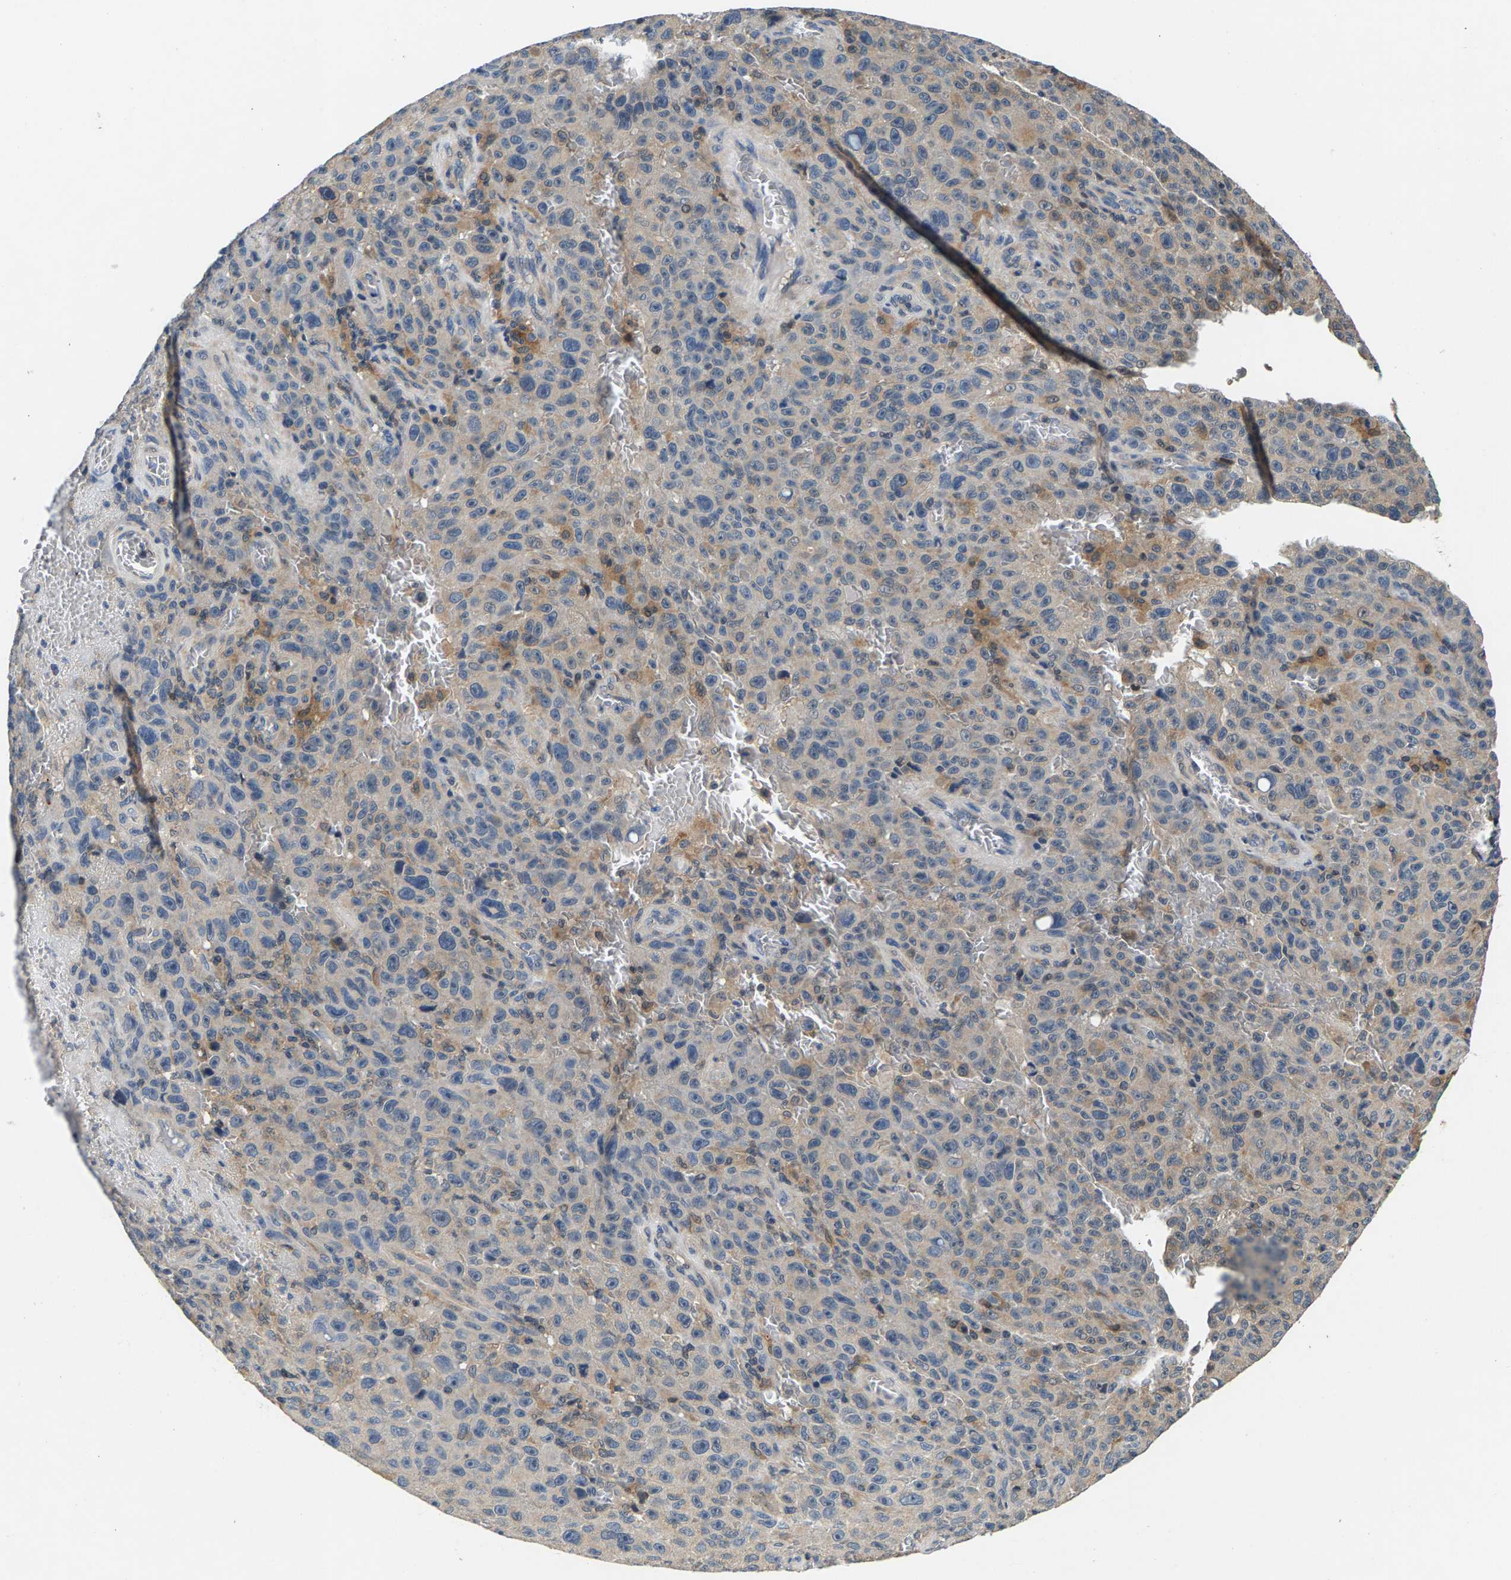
{"staining": {"intensity": "weak", "quantity": "<25%", "location": "cytoplasmic/membranous"}, "tissue": "melanoma", "cell_type": "Tumor cells", "image_type": "cancer", "snomed": [{"axis": "morphology", "description": "Malignant melanoma, NOS"}, {"axis": "topography", "description": "Skin"}], "caption": "Melanoma was stained to show a protein in brown. There is no significant expression in tumor cells. (DAB IHC with hematoxylin counter stain).", "gene": "NT5C", "patient": {"sex": "female", "age": 82}}